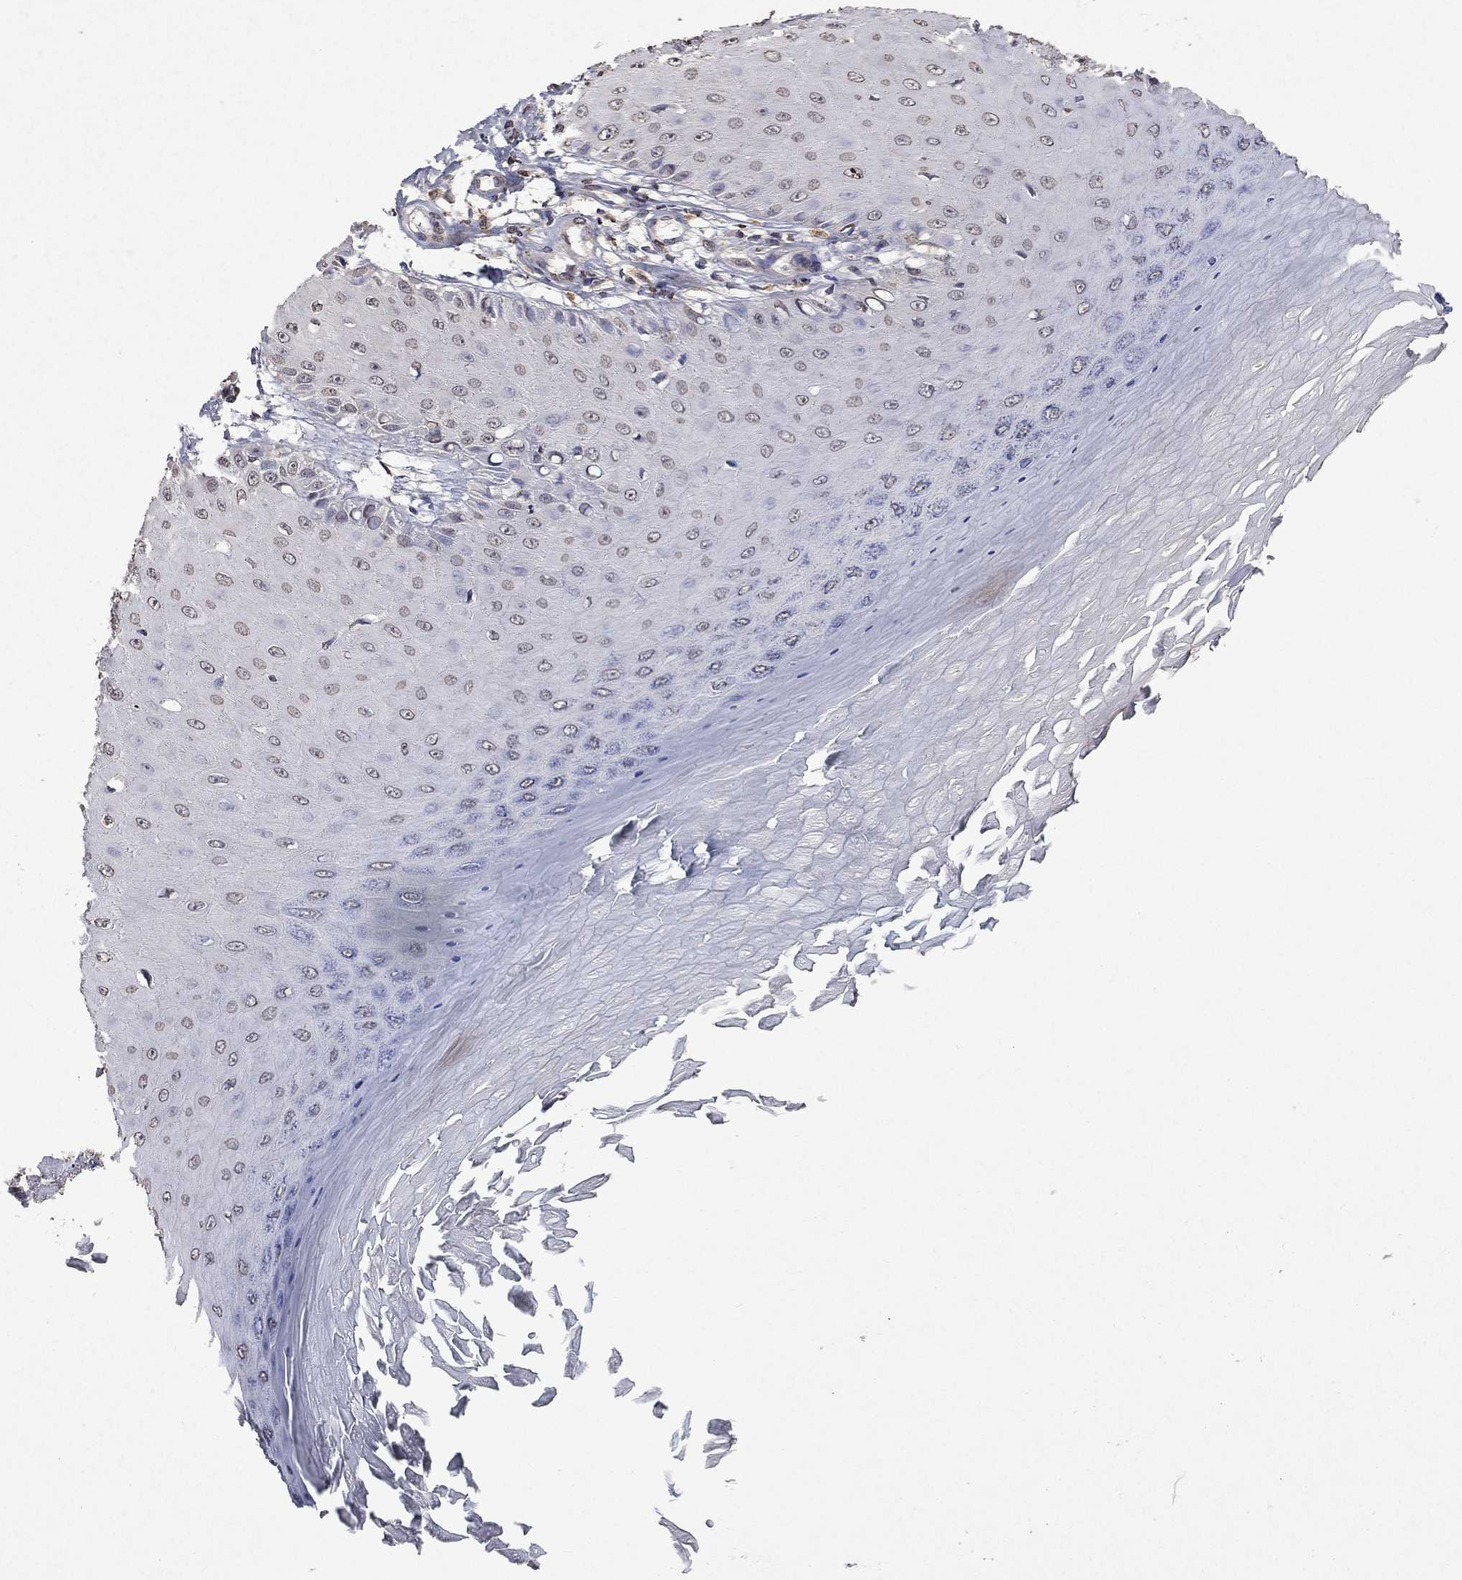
{"staining": {"intensity": "weak", "quantity": "25%-75%", "location": "nuclear"}, "tissue": "skin cancer", "cell_type": "Tumor cells", "image_type": "cancer", "snomed": [{"axis": "morphology", "description": "Inflammation, NOS"}, {"axis": "morphology", "description": "Squamous cell carcinoma, NOS"}, {"axis": "topography", "description": "Skin"}], "caption": "Skin cancer stained for a protein exhibits weak nuclear positivity in tumor cells.", "gene": "TTC38", "patient": {"sex": "male", "age": 70}}